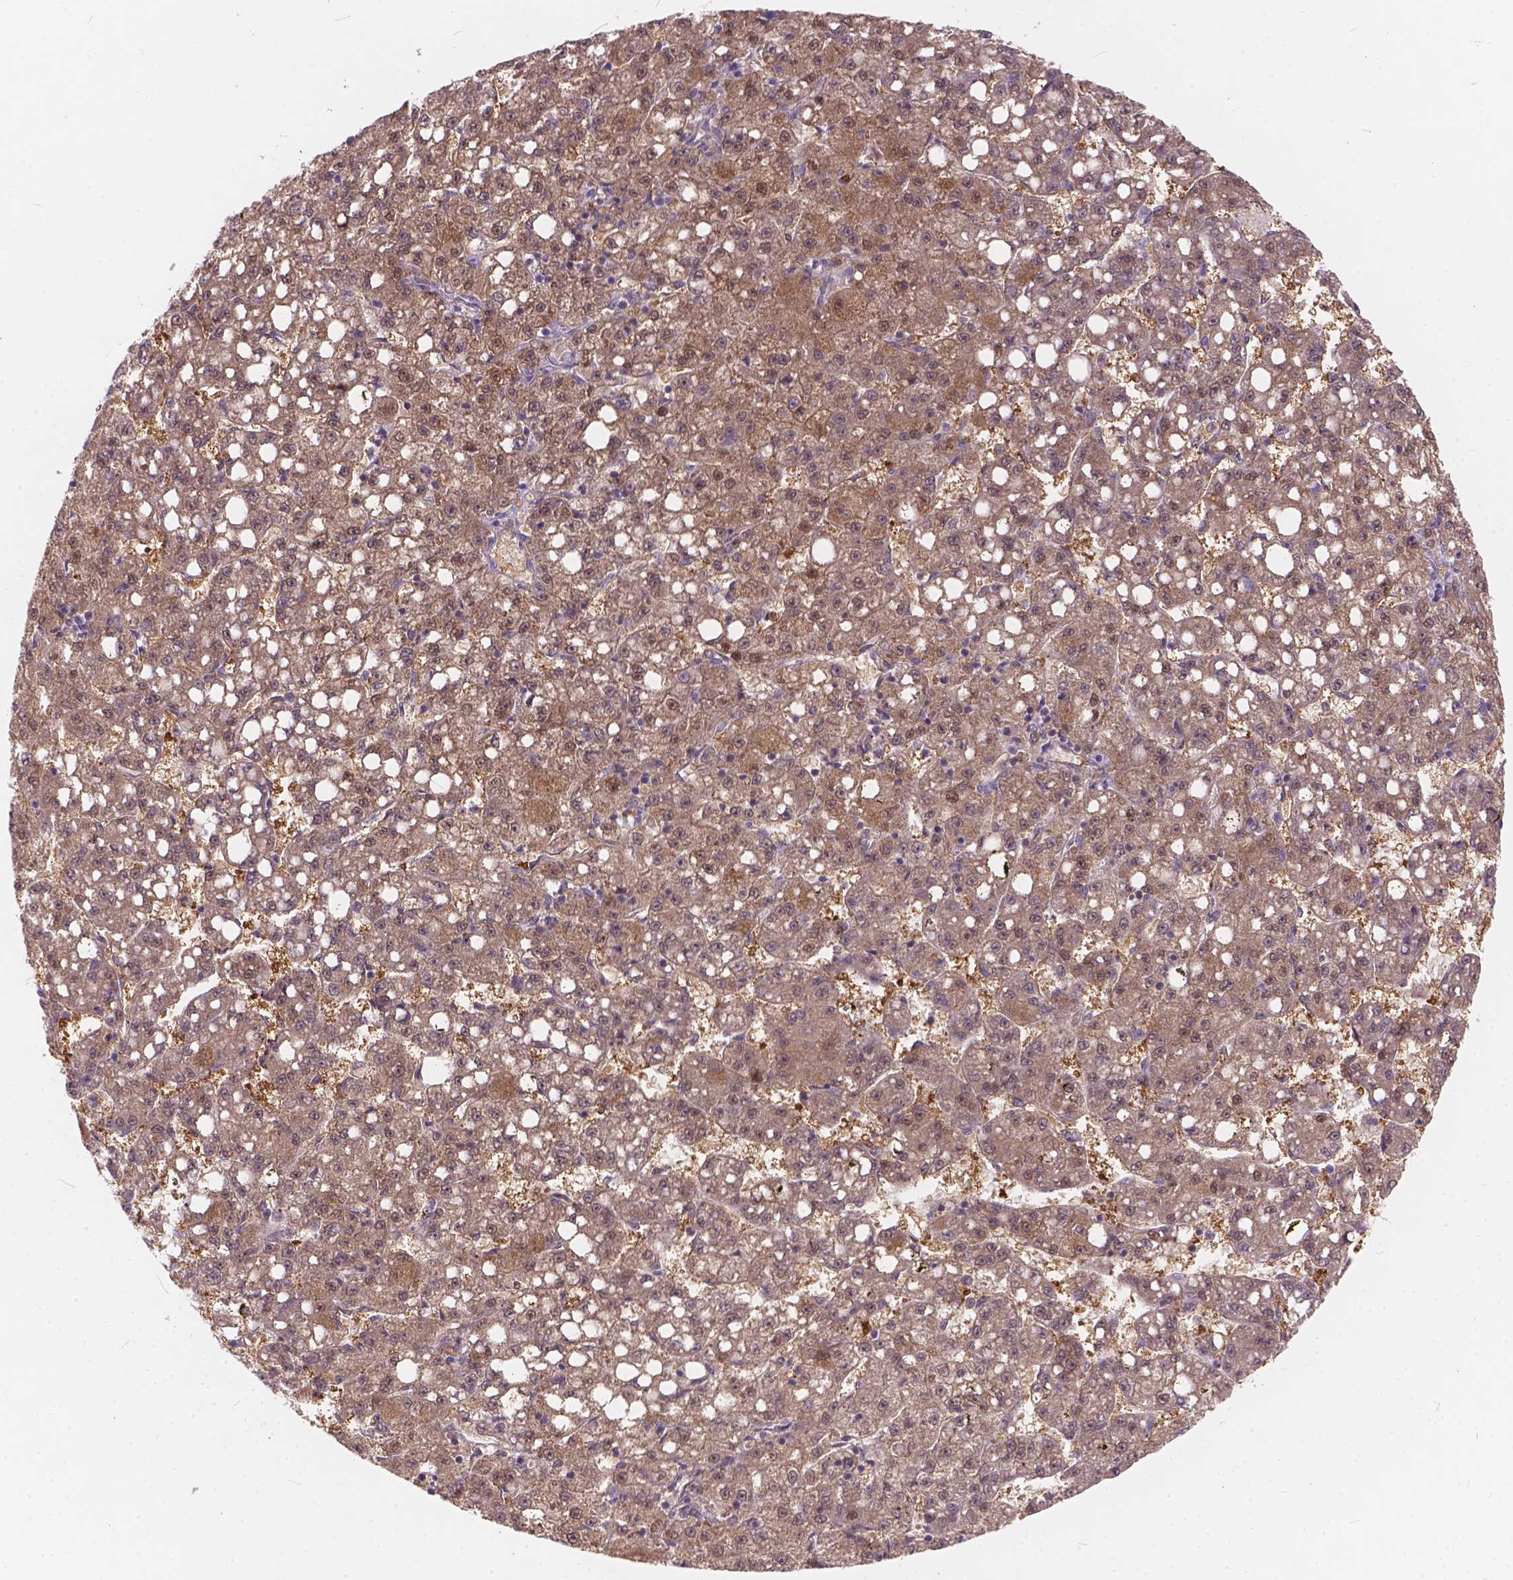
{"staining": {"intensity": "weak", "quantity": ">75%", "location": "cytoplasmic/membranous,nuclear"}, "tissue": "liver cancer", "cell_type": "Tumor cells", "image_type": "cancer", "snomed": [{"axis": "morphology", "description": "Carcinoma, Hepatocellular, NOS"}, {"axis": "topography", "description": "Liver"}], "caption": "A low amount of weak cytoplasmic/membranous and nuclear positivity is seen in approximately >75% of tumor cells in liver cancer tissue. (Brightfield microscopy of DAB IHC at high magnification).", "gene": "PEX11G", "patient": {"sex": "female", "age": 65}}